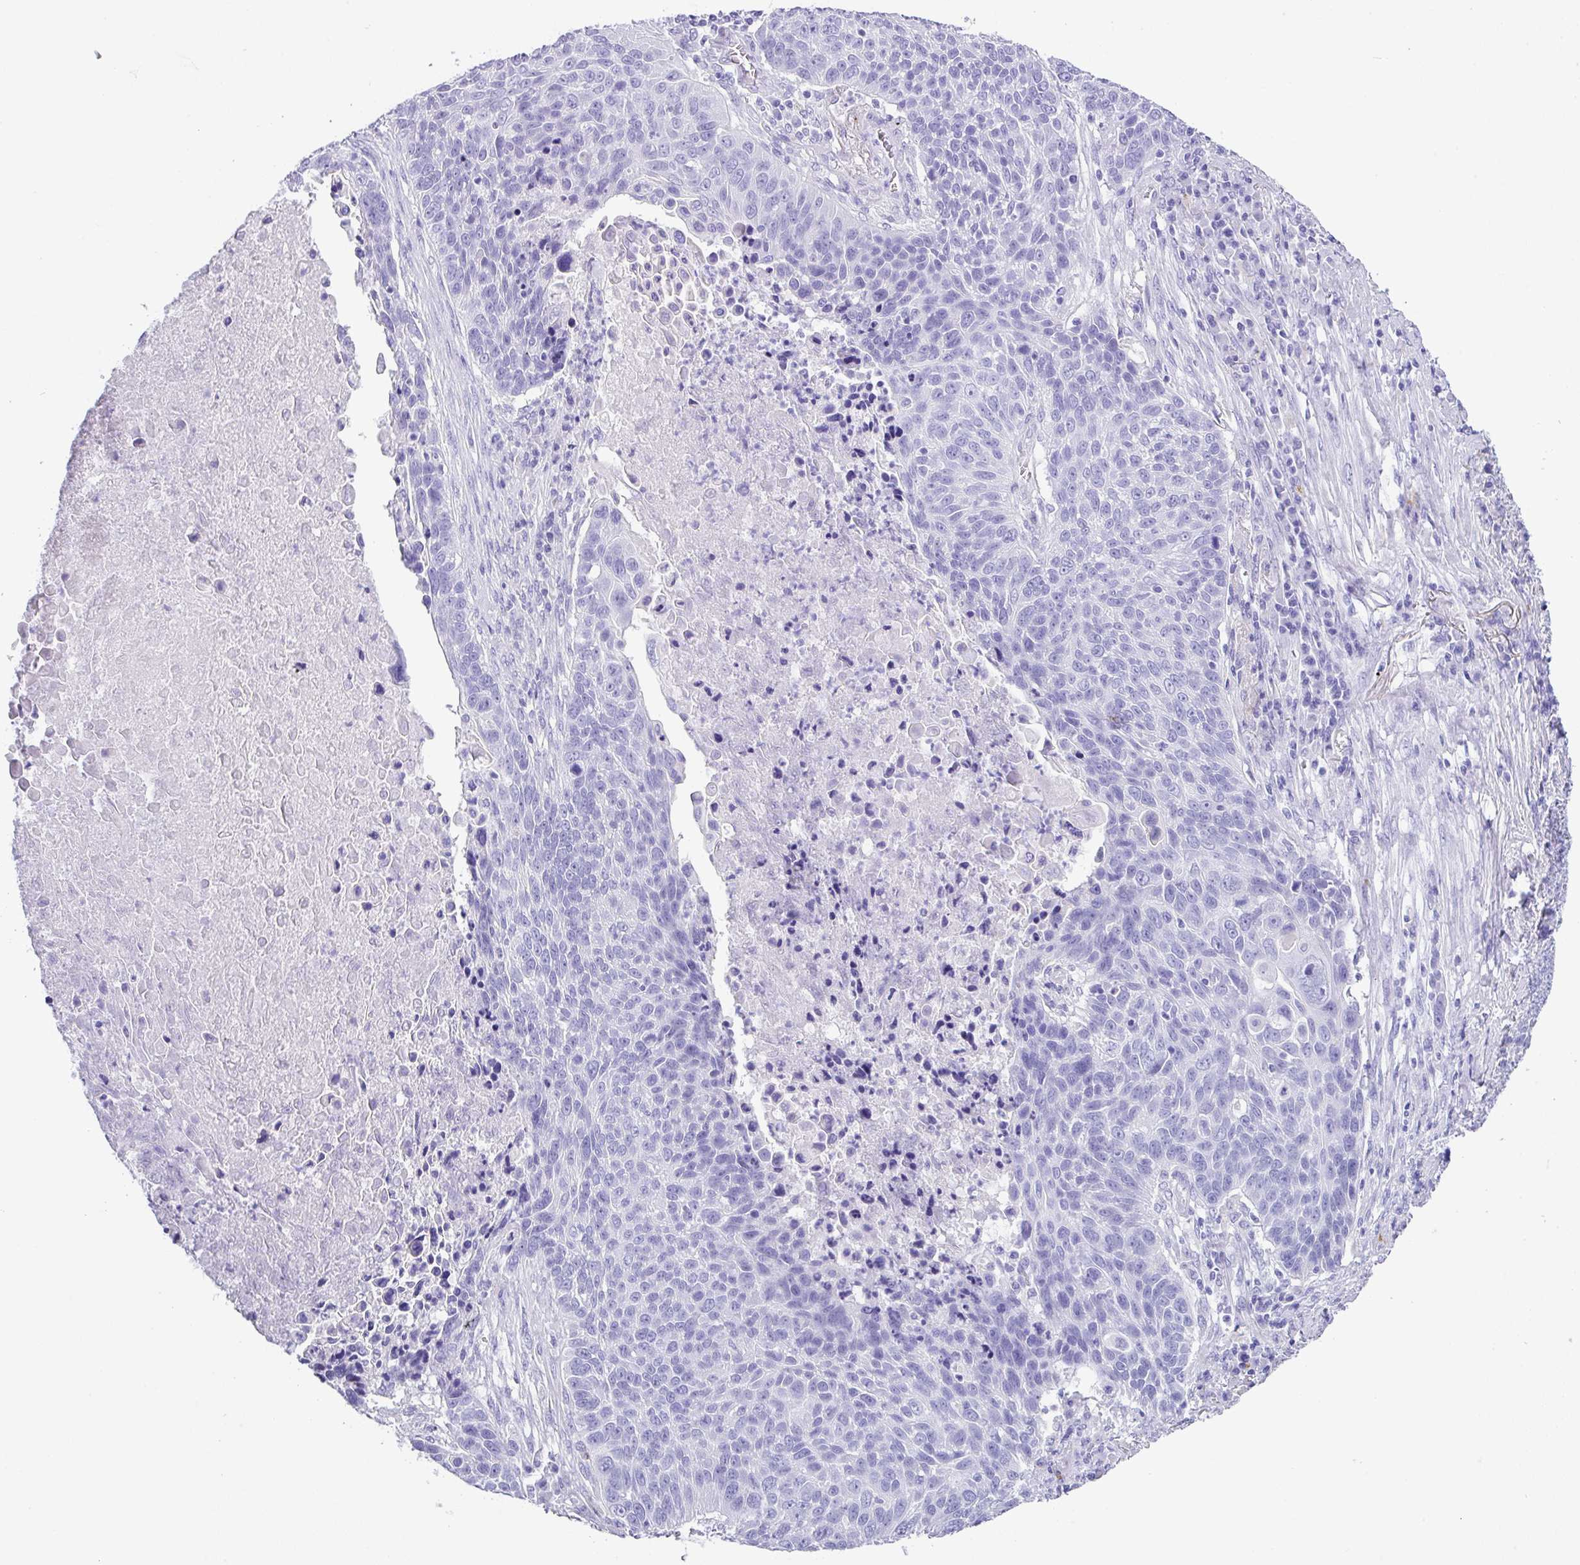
{"staining": {"intensity": "negative", "quantity": "none", "location": "none"}, "tissue": "lung cancer", "cell_type": "Tumor cells", "image_type": "cancer", "snomed": [{"axis": "morphology", "description": "Squamous cell carcinoma, NOS"}, {"axis": "topography", "description": "Lung"}], "caption": "An IHC photomicrograph of squamous cell carcinoma (lung) is shown. There is no staining in tumor cells of squamous cell carcinoma (lung).", "gene": "ZG16", "patient": {"sex": "male", "age": 78}}